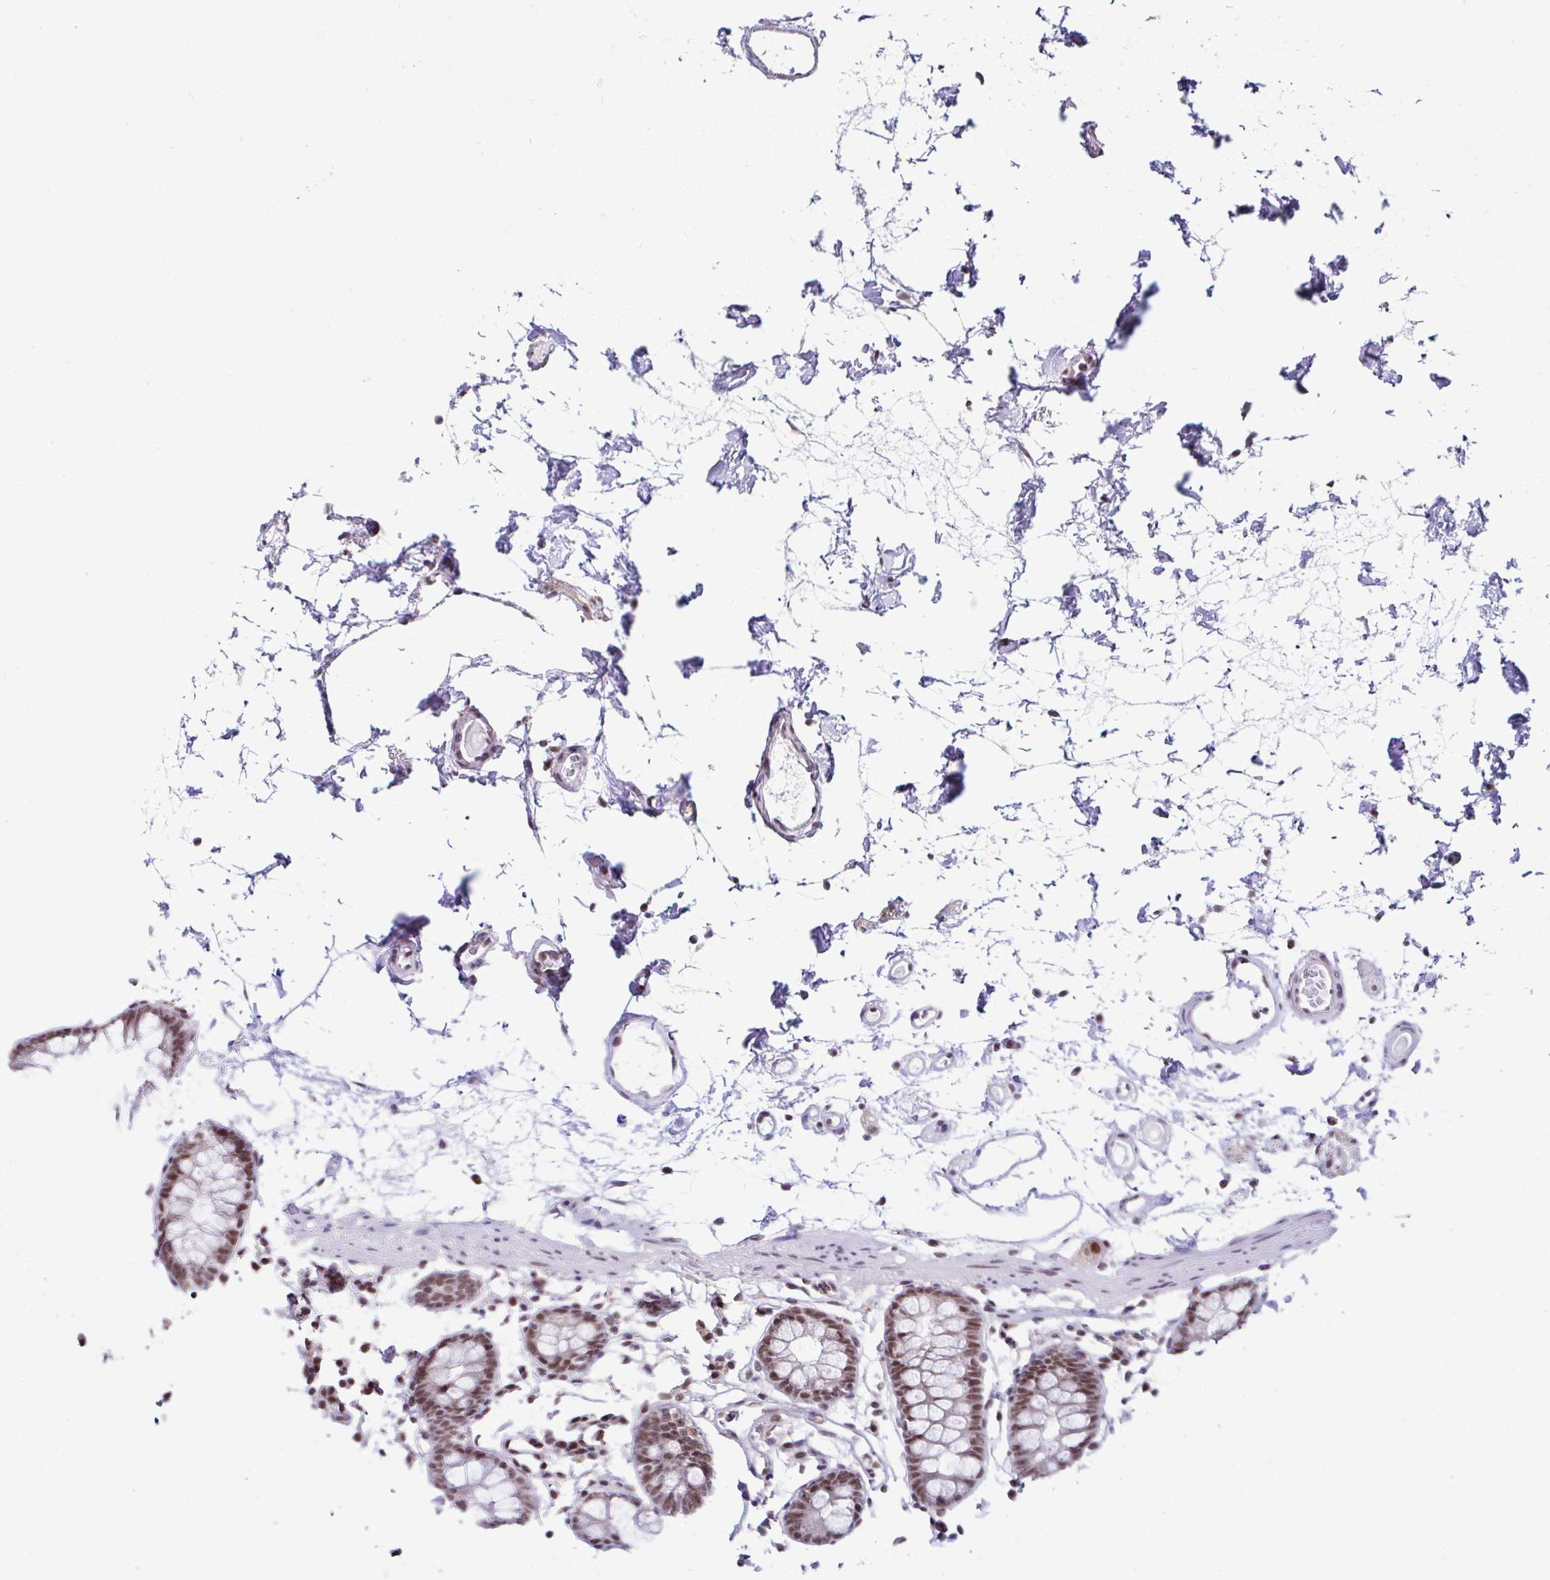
{"staining": {"intensity": "moderate", "quantity": ">75%", "location": "nuclear"}, "tissue": "colon", "cell_type": "Endothelial cells", "image_type": "normal", "snomed": [{"axis": "morphology", "description": "Normal tissue, NOS"}, {"axis": "topography", "description": "Colon"}], "caption": "Protein positivity by immunohistochemistry demonstrates moderate nuclear positivity in approximately >75% of endothelial cells in unremarkable colon.", "gene": "PTPN2", "patient": {"sex": "female", "age": 84}}